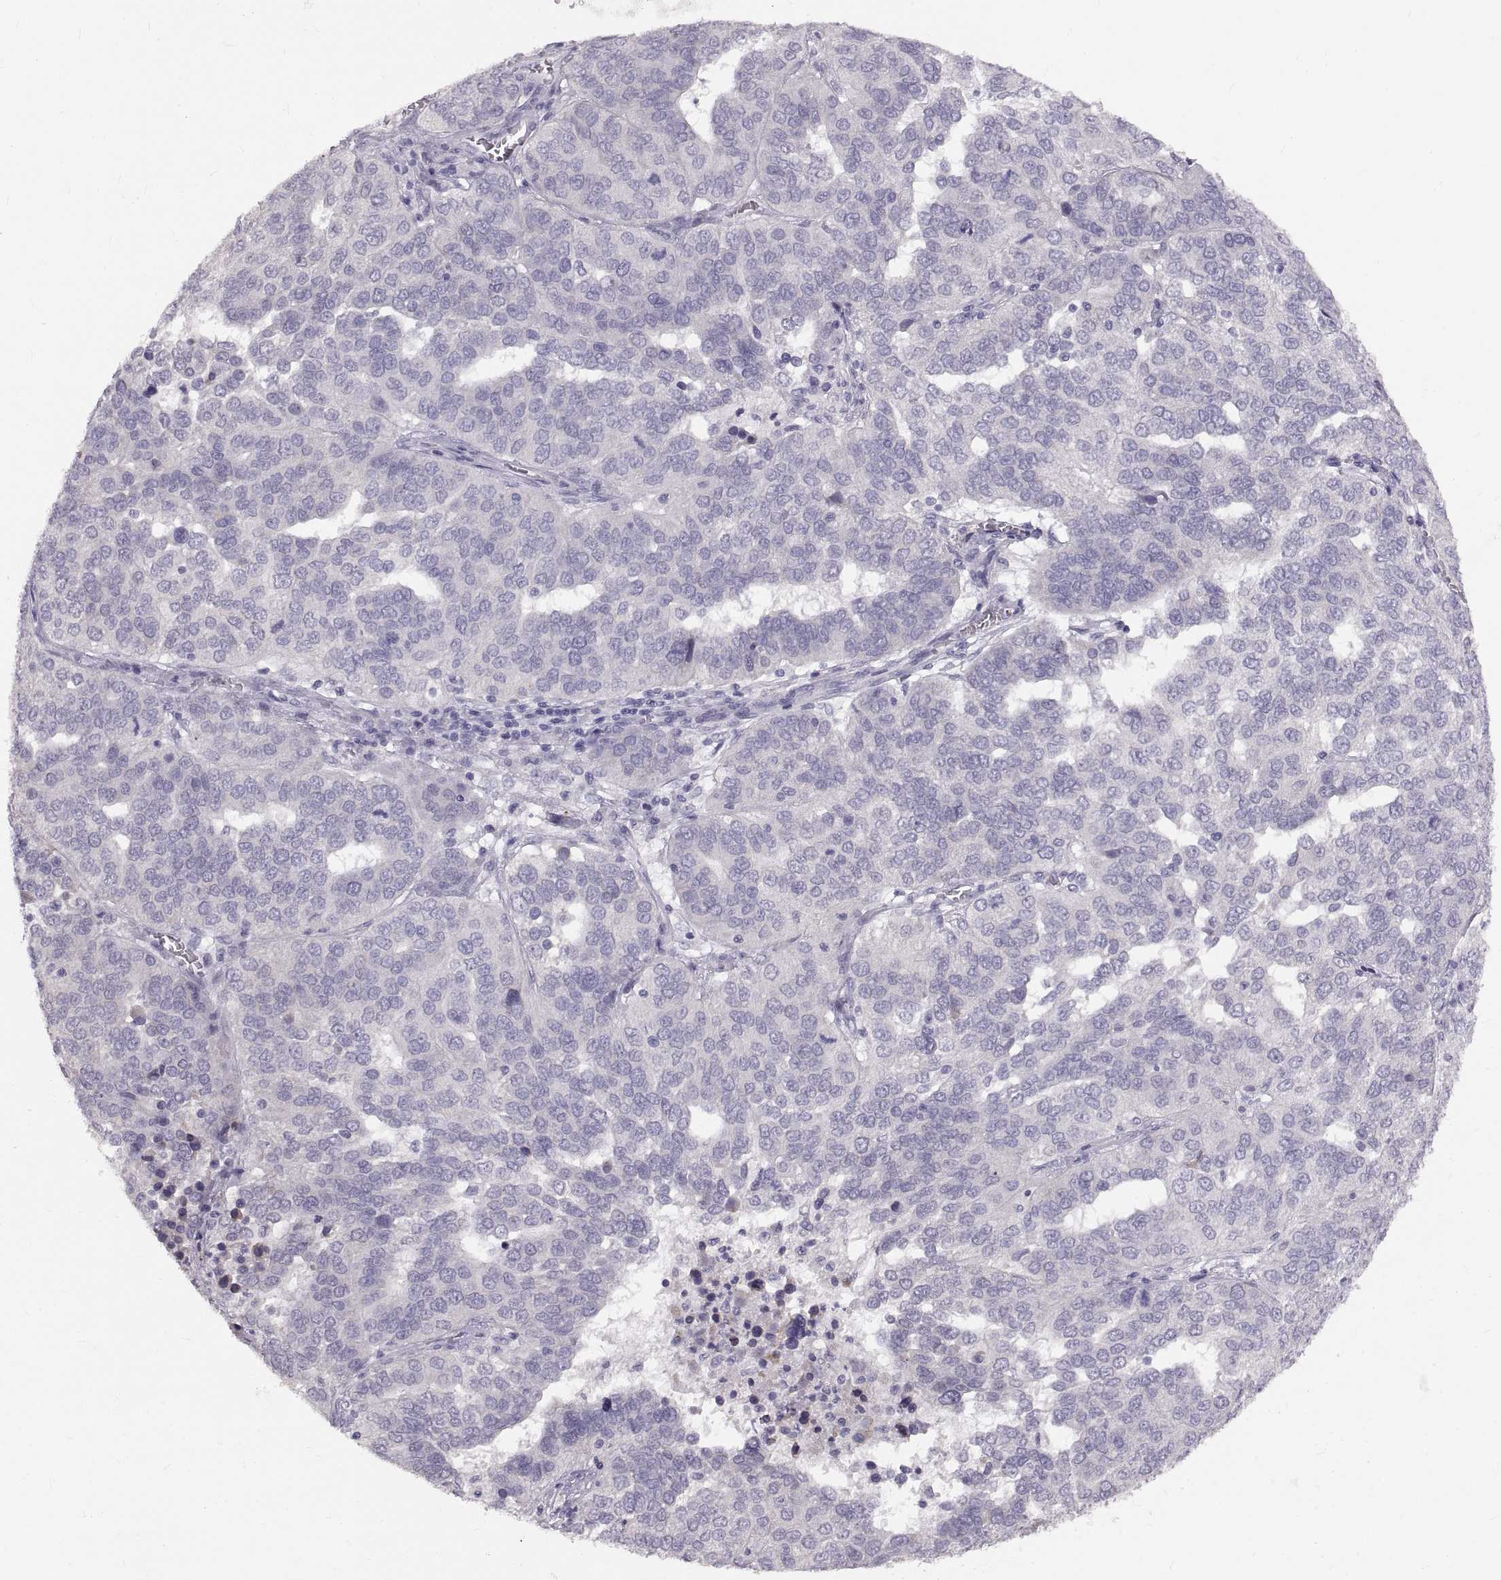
{"staining": {"intensity": "negative", "quantity": "none", "location": "none"}, "tissue": "ovarian cancer", "cell_type": "Tumor cells", "image_type": "cancer", "snomed": [{"axis": "morphology", "description": "Carcinoma, endometroid"}, {"axis": "topography", "description": "Soft tissue"}, {"axis": "topography", "description": "Ovary"}], "caption": "This micrograph is of ovarian cancer stained with immunohistochemistry to label a protein in brown with the nuclei are counter-stained blue. There is no staining in tumor cells. Nuclei are stained in blue.", "gene": "SPACDR", "patient": {"sex": "female", "age": 52}}